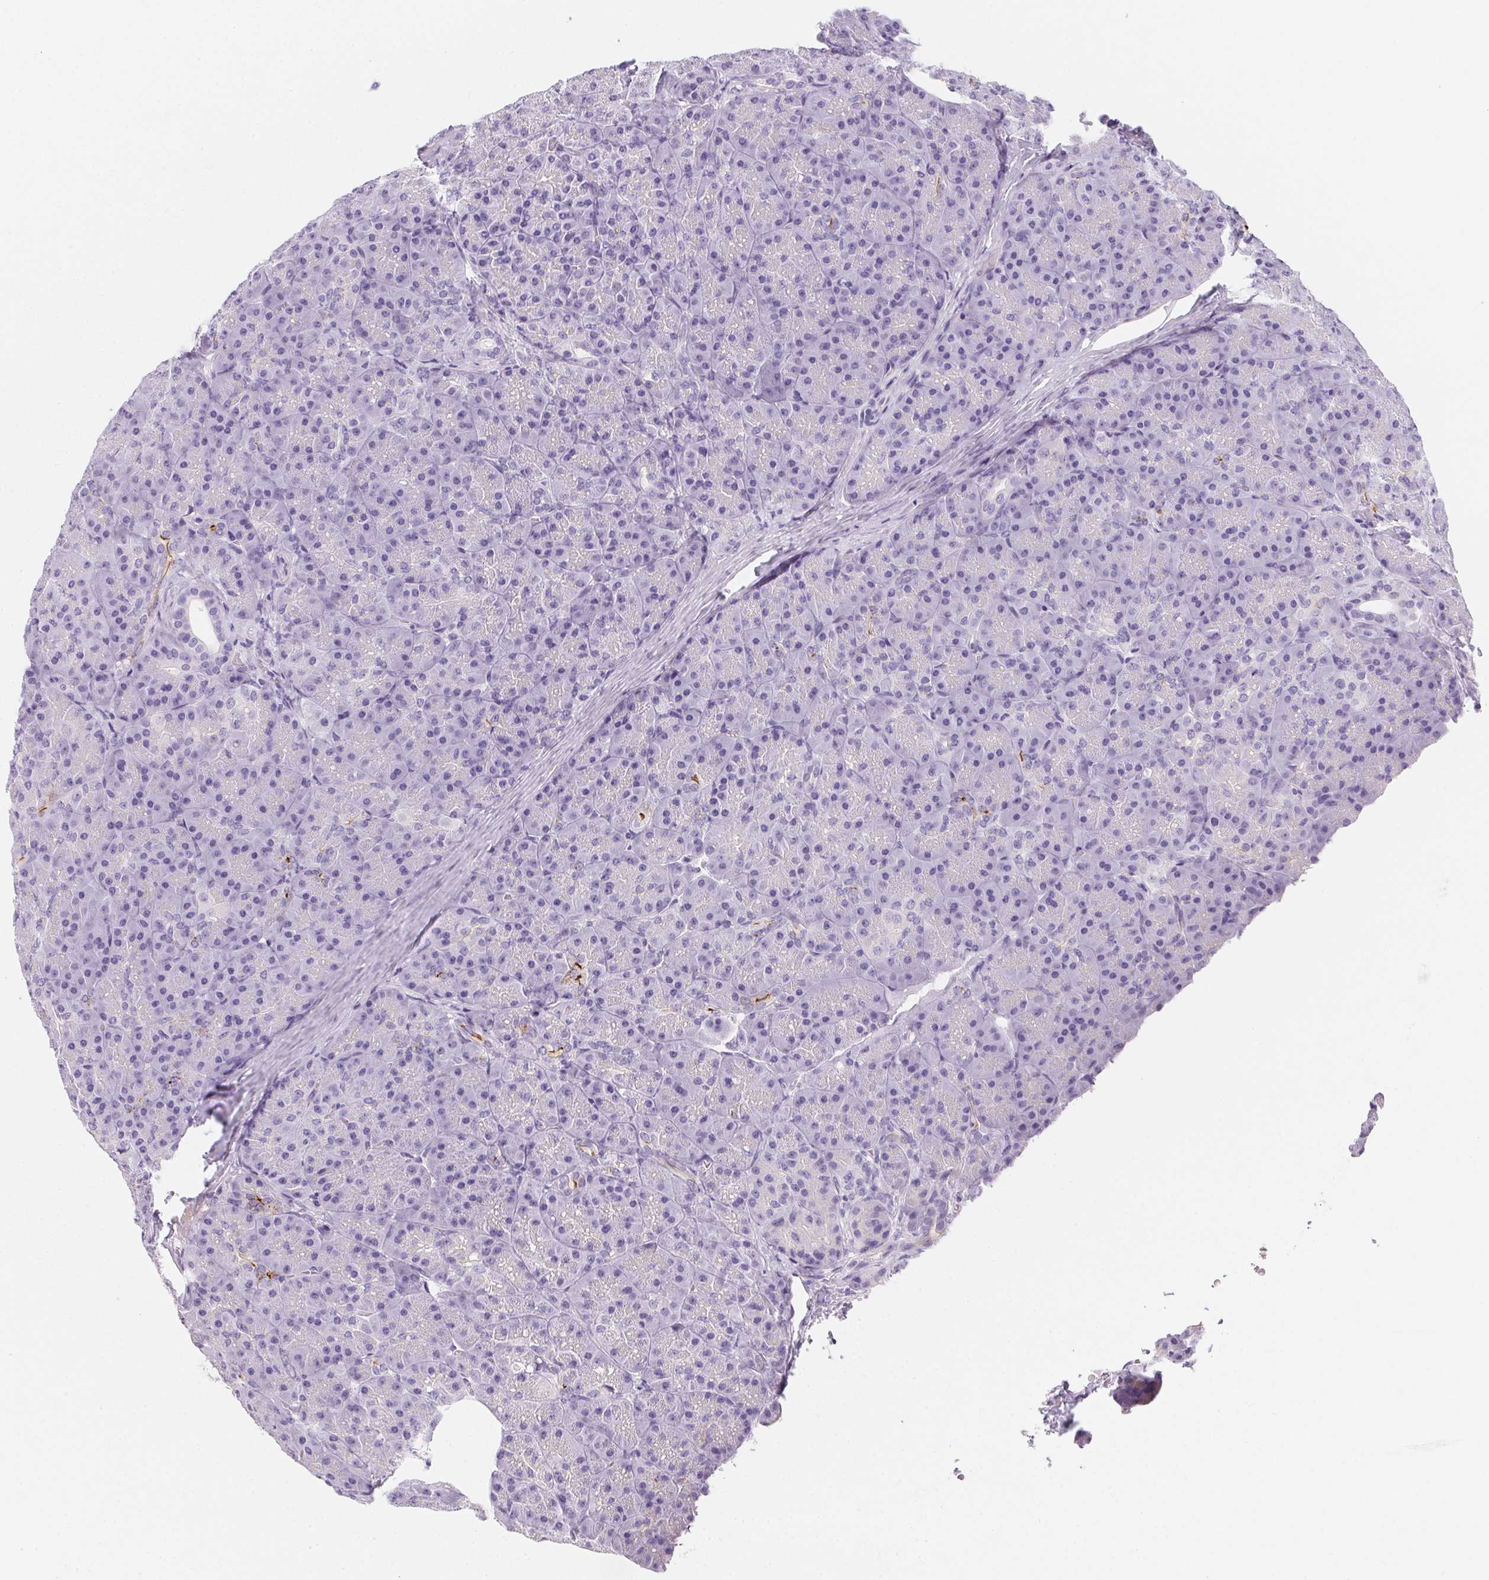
{"staining": {"intensity": "strong", "quantity": "<25%", "location": "cytoplasmic/membranous"}, "tissue": "pancreas", "cell_type": "Exocrine glandular cells", "image_type": "normal", "snomed": [{"axis": "morphology", "description": "Normal tissue, NOS"}, {"axis": "topography", "description": "Pancreas"}], "caption": "This micrograph displays unremarkable pancreas stained with IHC to label a protein in brown. The cytoplasmic/membranous of exocrine glandular cells show strong positivity for the protein. Nuclei are counter-stained blue.", "gene": "AQP5", "patient": {"sex": "male", "age": 57}}